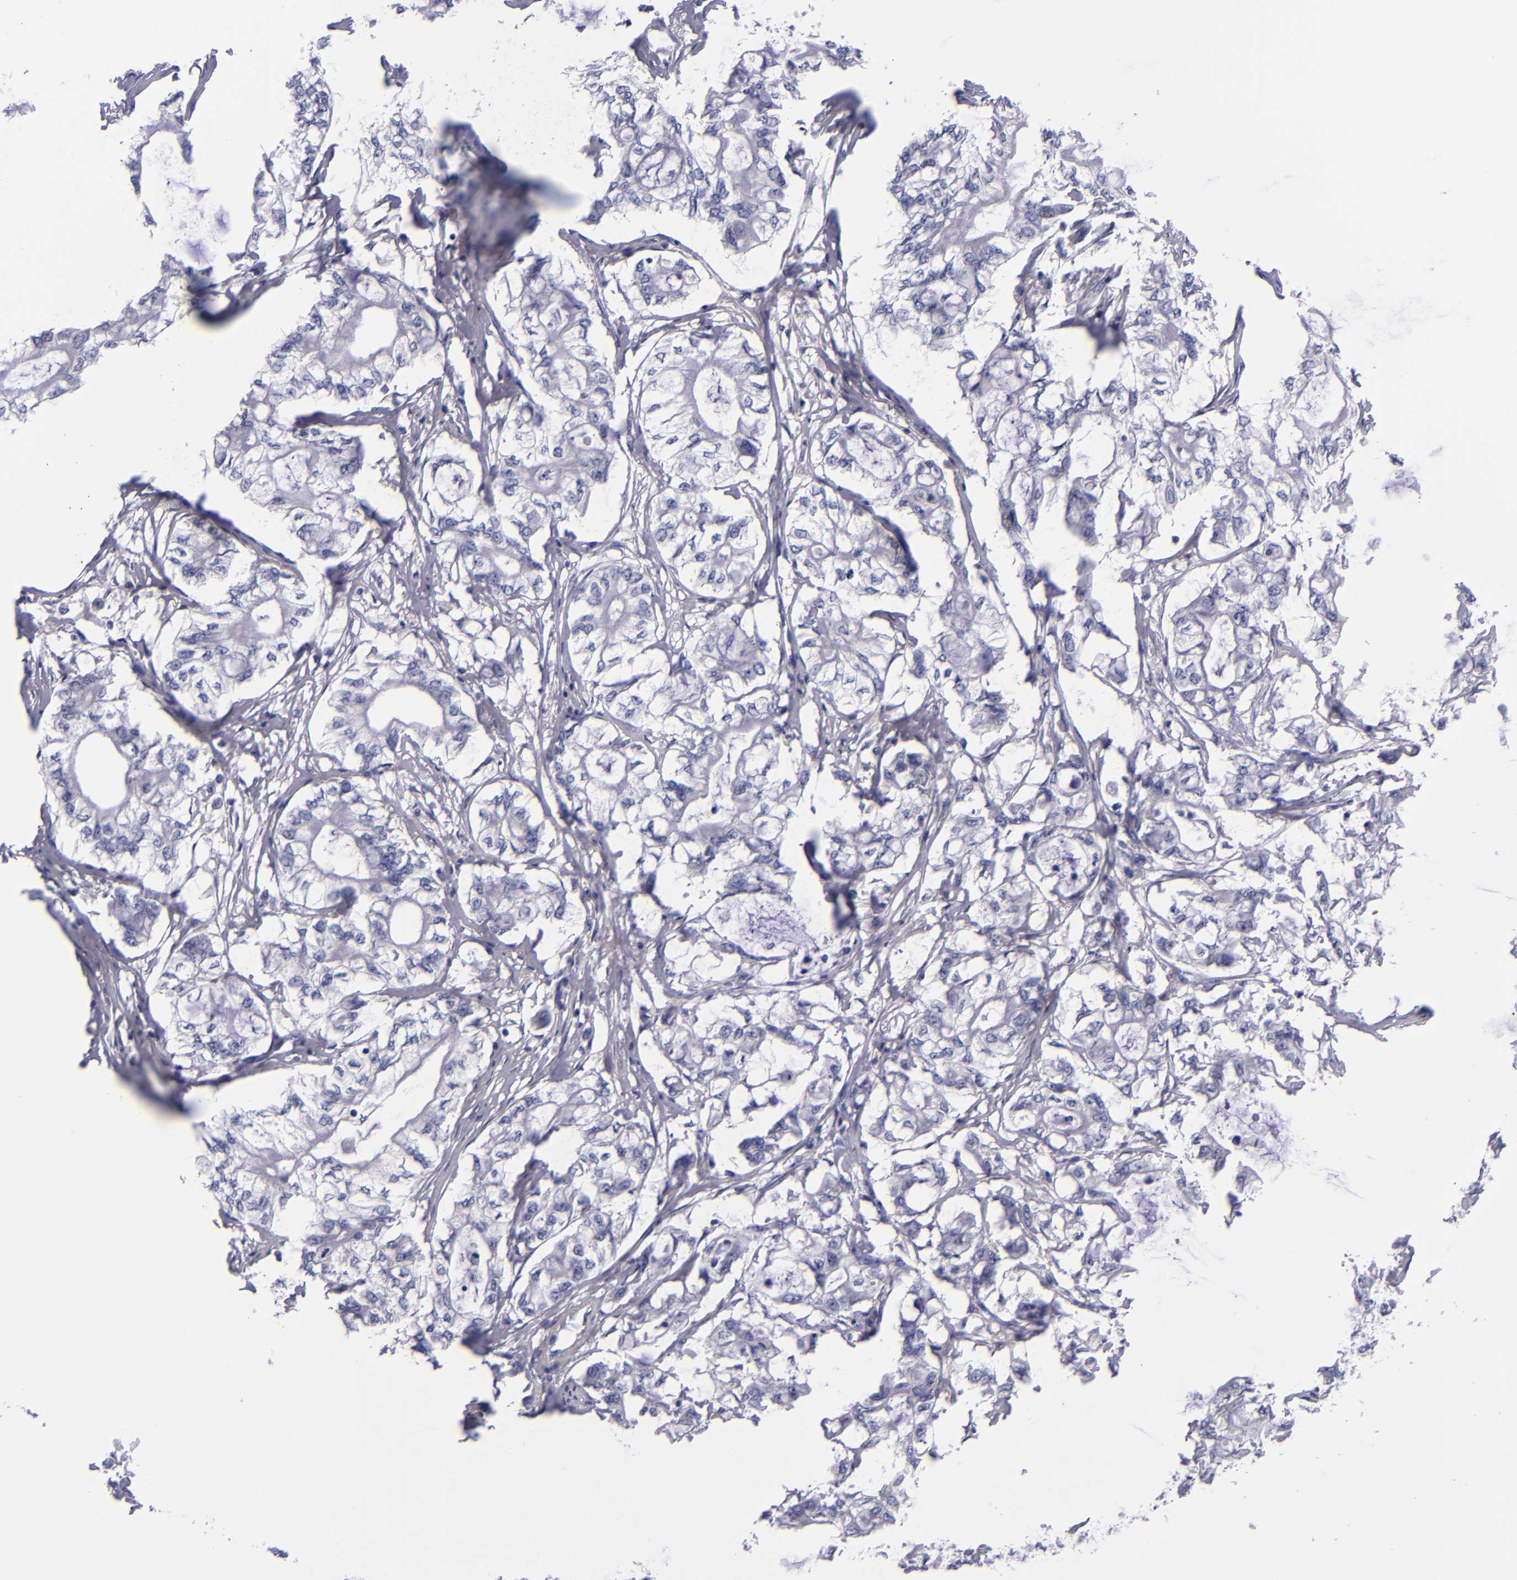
{"staining": {"intensity": "negative", "quantity": "none", "location": "none"}, "tissue": "pancreatic cancer", "cell_type": "Tumor cells", "image_type": "cancer", "snomed": [{"axis": "morphology", "description": "Adenocarcinoma, NOS"}, {"axis": "topography", "description": "Pancreas"}], "caption": "A high-resolution photomicrograph shows immunohistochemistry (IHC) staining of pancreatic cancer (adenocarcinoma), which displays no significant staining in tumor cells.", "gene": "MCM7", "patient": {"sex": "male", "age": 79}}